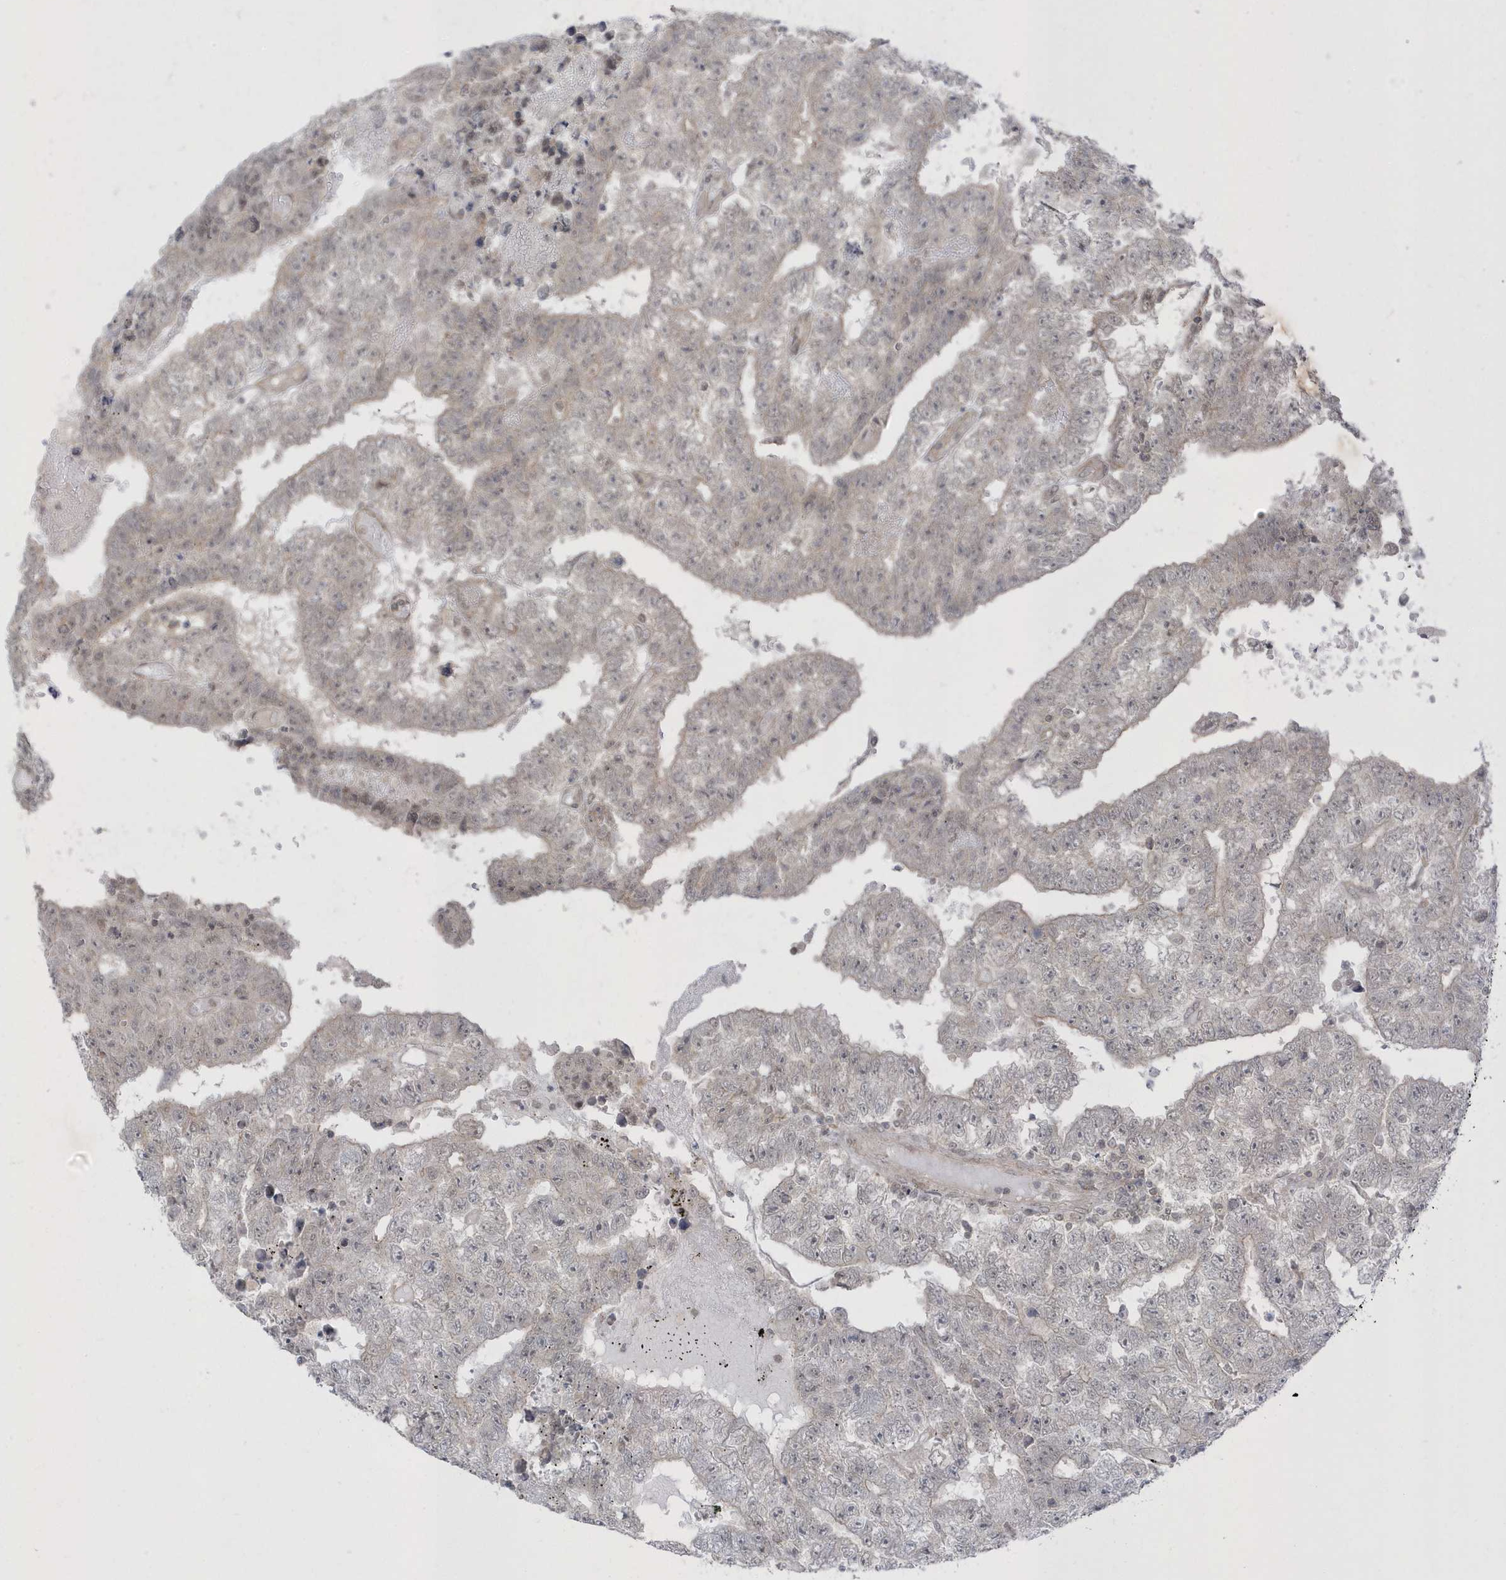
{"staining": {"intensity": "negative", "quantity": "none", "location": "none"}, "tissue": "testis cancer", "cell_type": "Tumor cells", "image_type": "cancer", "snomed": [{"axis": "morphology", "description": "Carcinoma, Embryonal, NOS"}, {"axis": "topography", "description": "Testis"}], "caption": "Testis embryonal carcinoma stained for a protein using IHC reveals no staining tumor cells.", "gene": "PARD3B", "patient": {"sex": "male", "age": 25}}